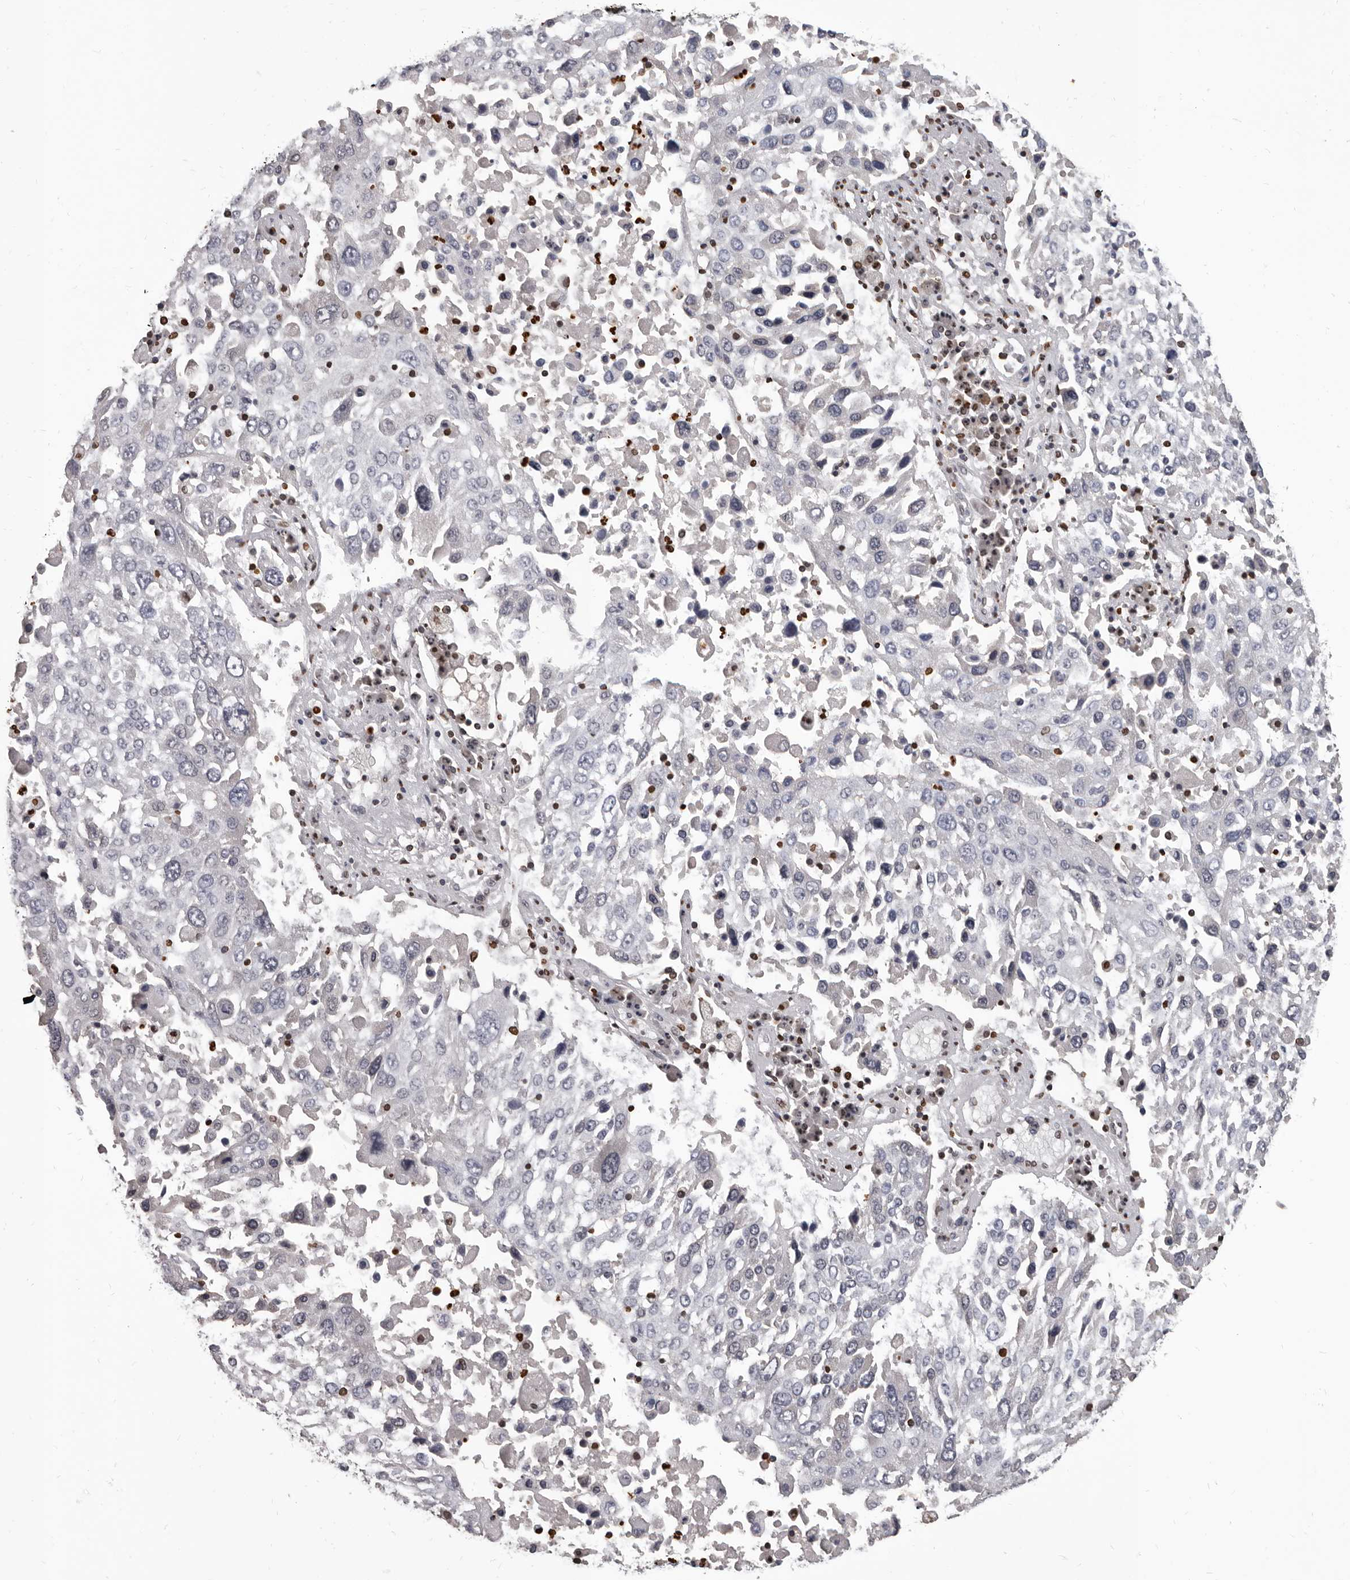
{"staining": {"intensity": "negative", "quantity": "none", "location": "none"}, "tissue": "lung cancer", "cell_type": "Tumor cells", "image_type": "cancer", "snomed": [{"axis": "morphology", "description": "Squamous cell carcinoma, NOS"}, {"axis": "topography", "description": "Lung"}], "caption": "Lung cancer (squamous cell carcinoma) was stained to show a protein in brown. There is no significant expression in tumor cells.", "gene": "AHR", "patient": {"sex": "male", "age": 65}}